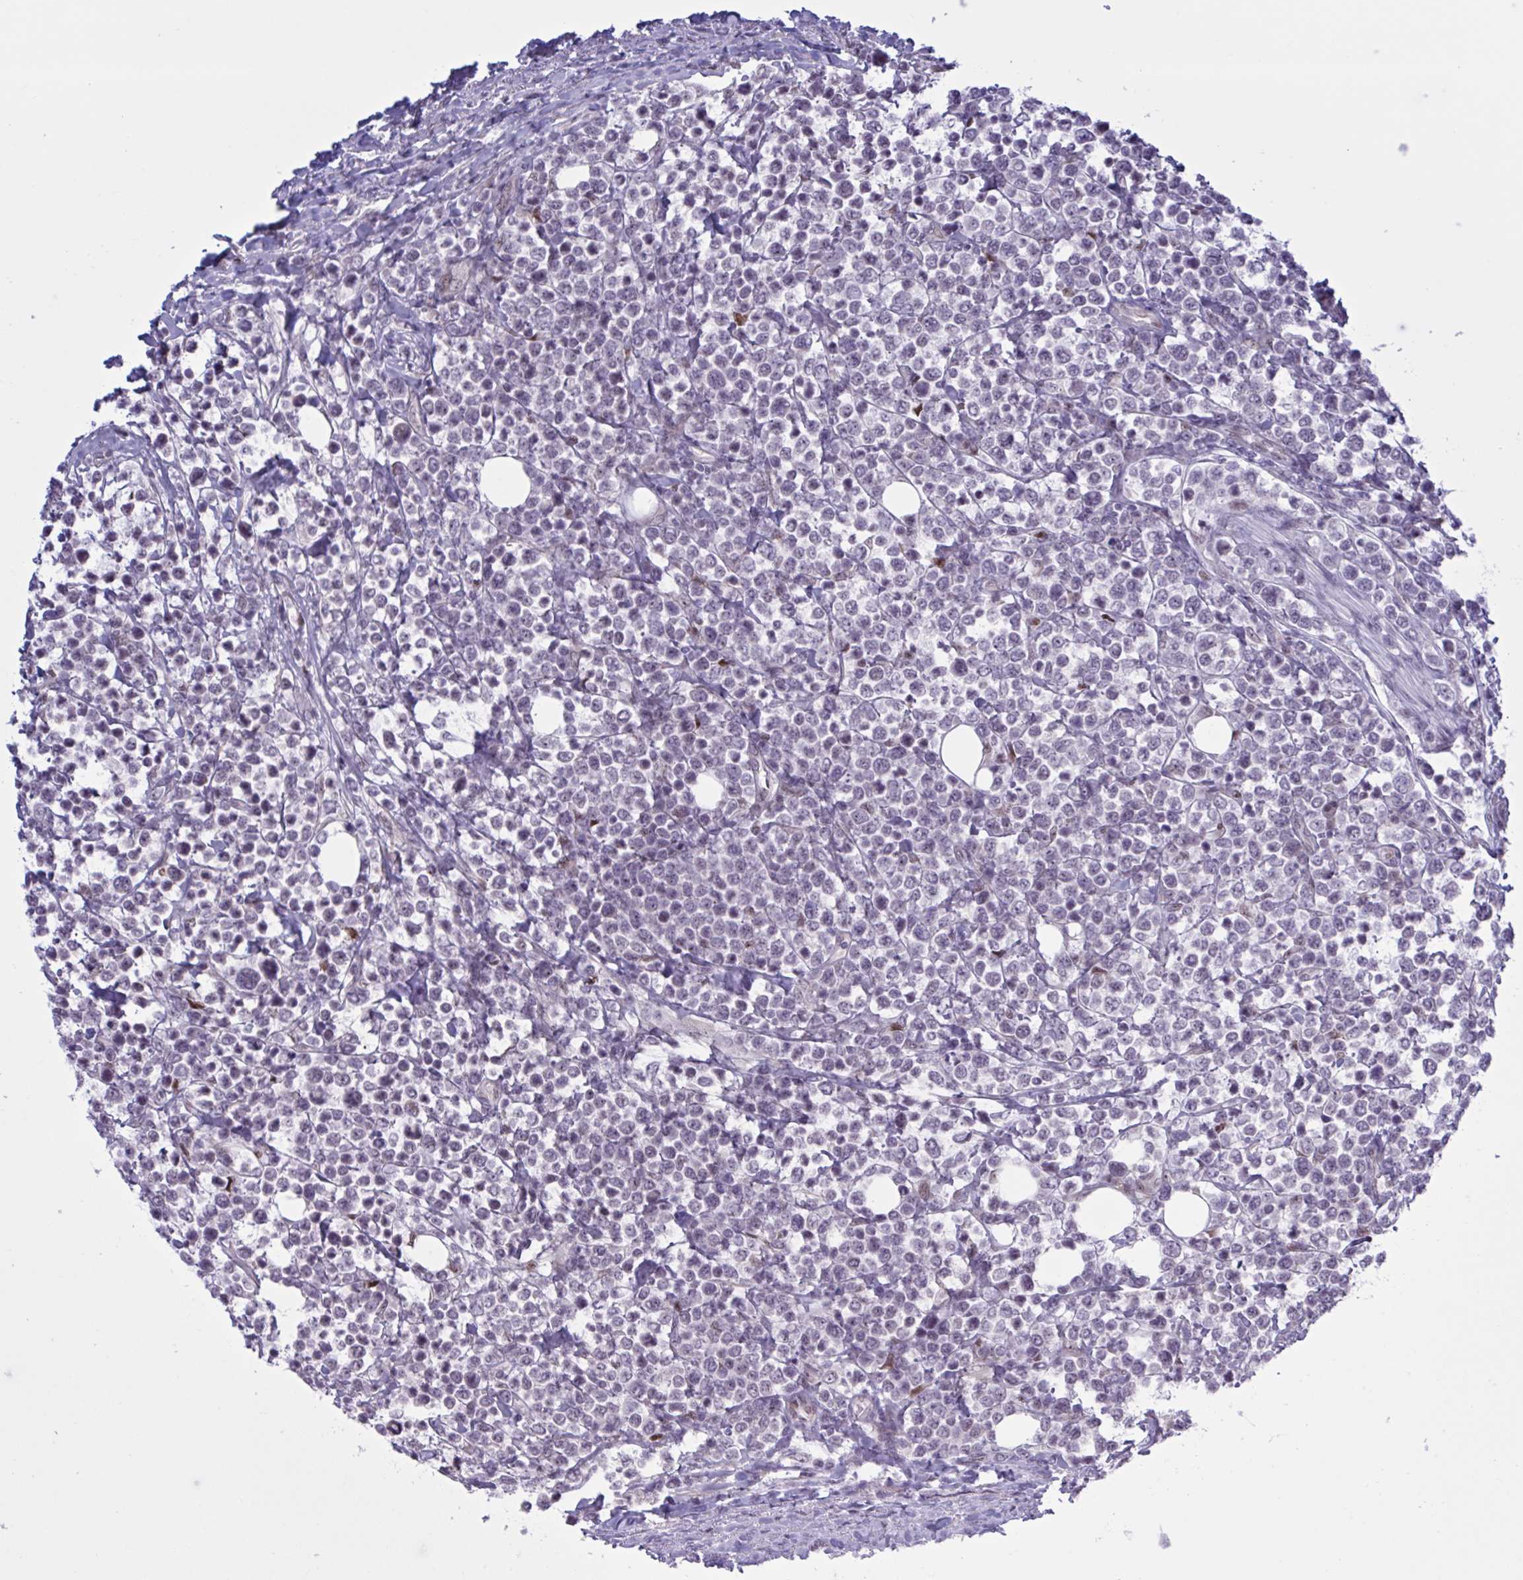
{"staining": {"intensity": "negative", "quantity": "none", "location": "none"}, "tissue": "lymphoma", "cell_type": "Tumor cells", "image_type": "cancer", "snomed": [{"axis": "morphology", "description": "Malignant lymphoma, non-Hodgkin's type, High grade"}, {"axis": "topography", "description": "Soft tissue"}], "caption": "The IHC image has no significant positivity in tumor cells of high-grade malignant lymphoma, non-Hodgkin's type tissue.", "gene": "PRMT6", "patient": {"sex": "female", "age": 56}}